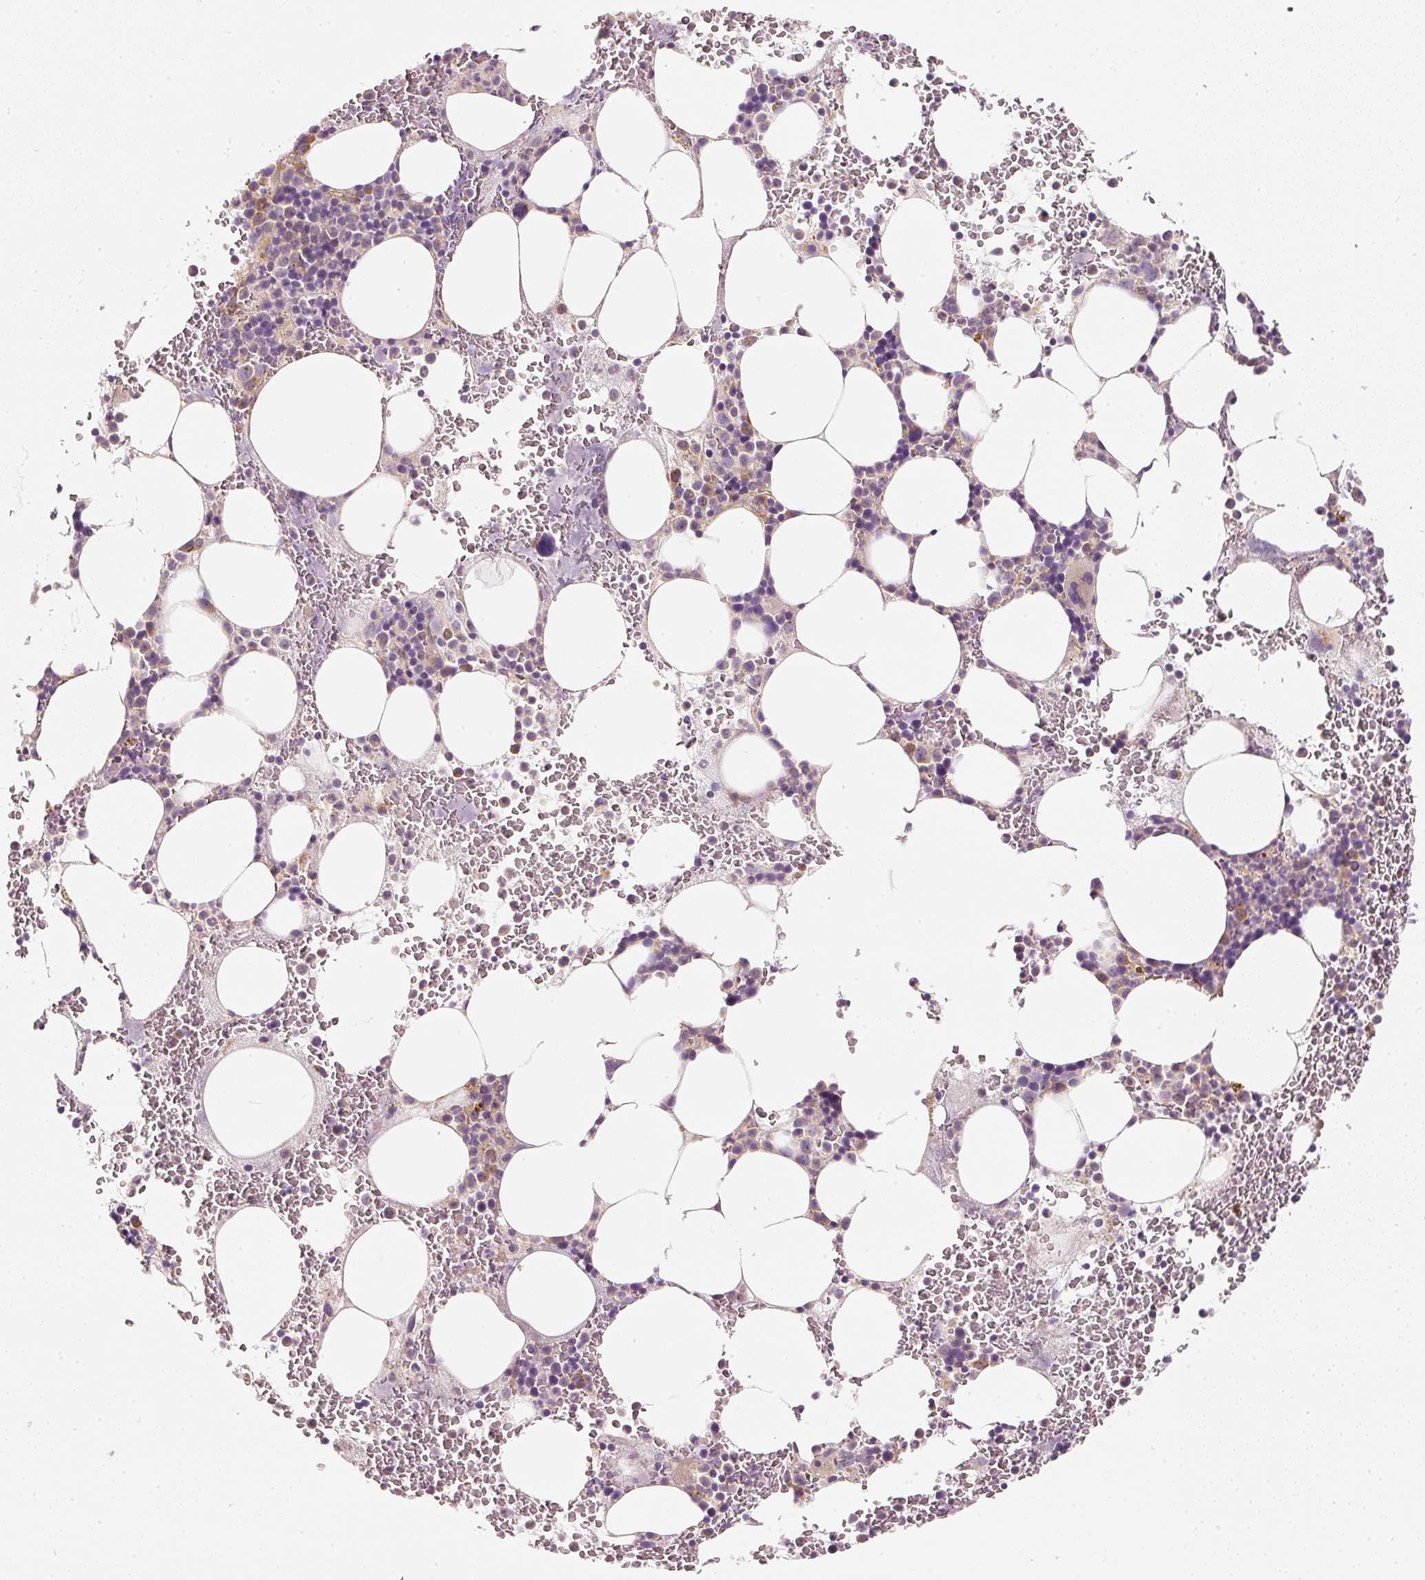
{"staining": {"intensity": "weak", "quantity": "<25%", "location": "cytoplasmic/membranous"}, "tissue": "bone marrow", "cell_type": "Hematopoietic cells", "image_type": "normal", "snomed": [{"axis": "morphology", "description": "Normal tissue, NOS"}, {"axis": "topography", "description": "Bone marrow"}], "caption": "DAB (3,3'-diaminobenzidine) immunohistochemical staining of unremarkable human bone marrow demonstrates no significant expression in hematopoietic cells.", "gene": "RNF167", "patient": {"sex": "male", "age": 62}}